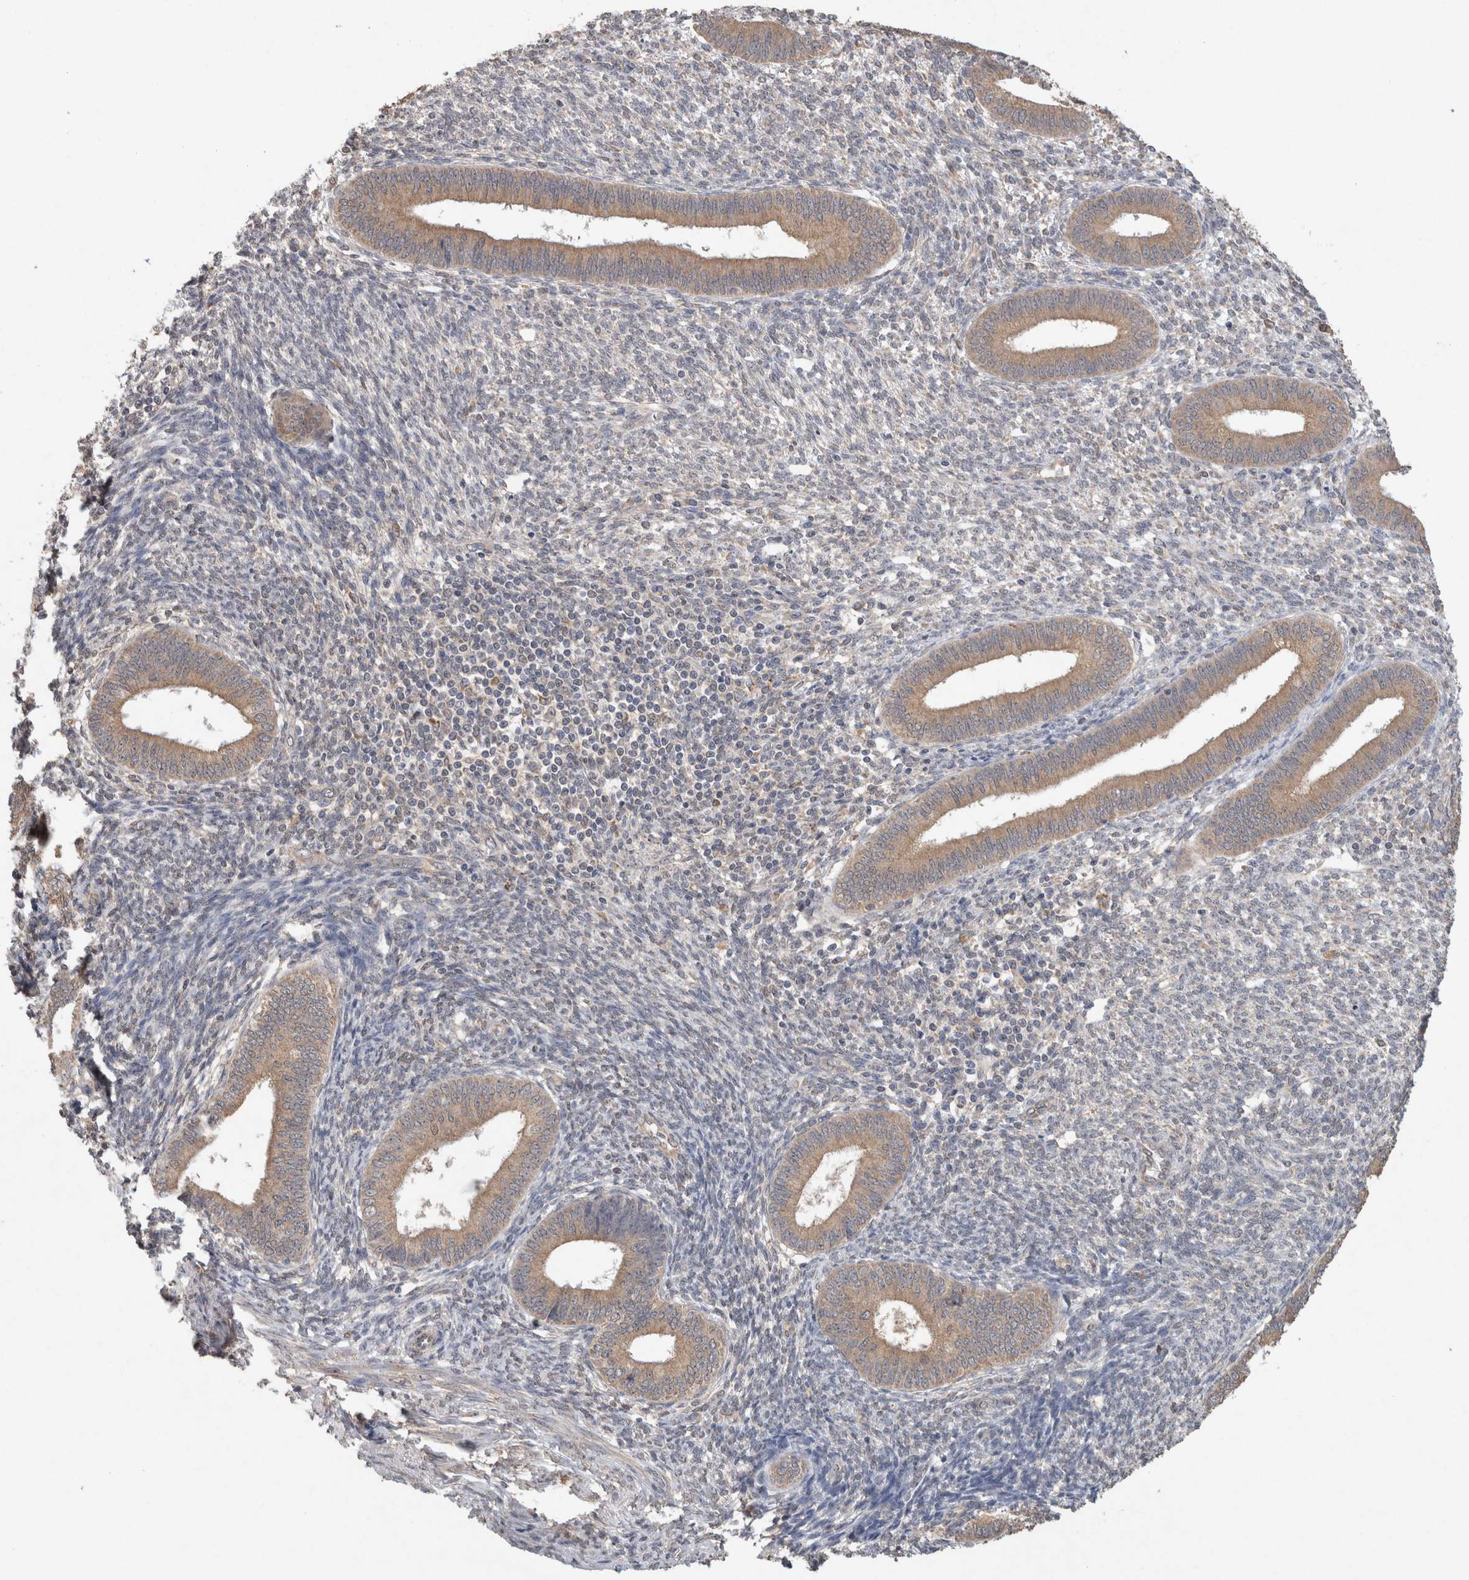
{"staining": {"intensity": "negative", "quantity": "none", "location": "none"}, "tissue": "endometrium", "cell_type": "Cells in endometrial stroma", "image_type": "normal", "snomed": [{"axis": "morphology", "description": "Normal tissue, NOS"}, {"axis": "topography", "description": "Endometrium"}], "caption": "Human endometrium stained for a protein using immunohistochemistry shows no positivity in cells in endometrial stroma.", "gene": "RAB14", "patient": {"sex": "female", "age": 46}}